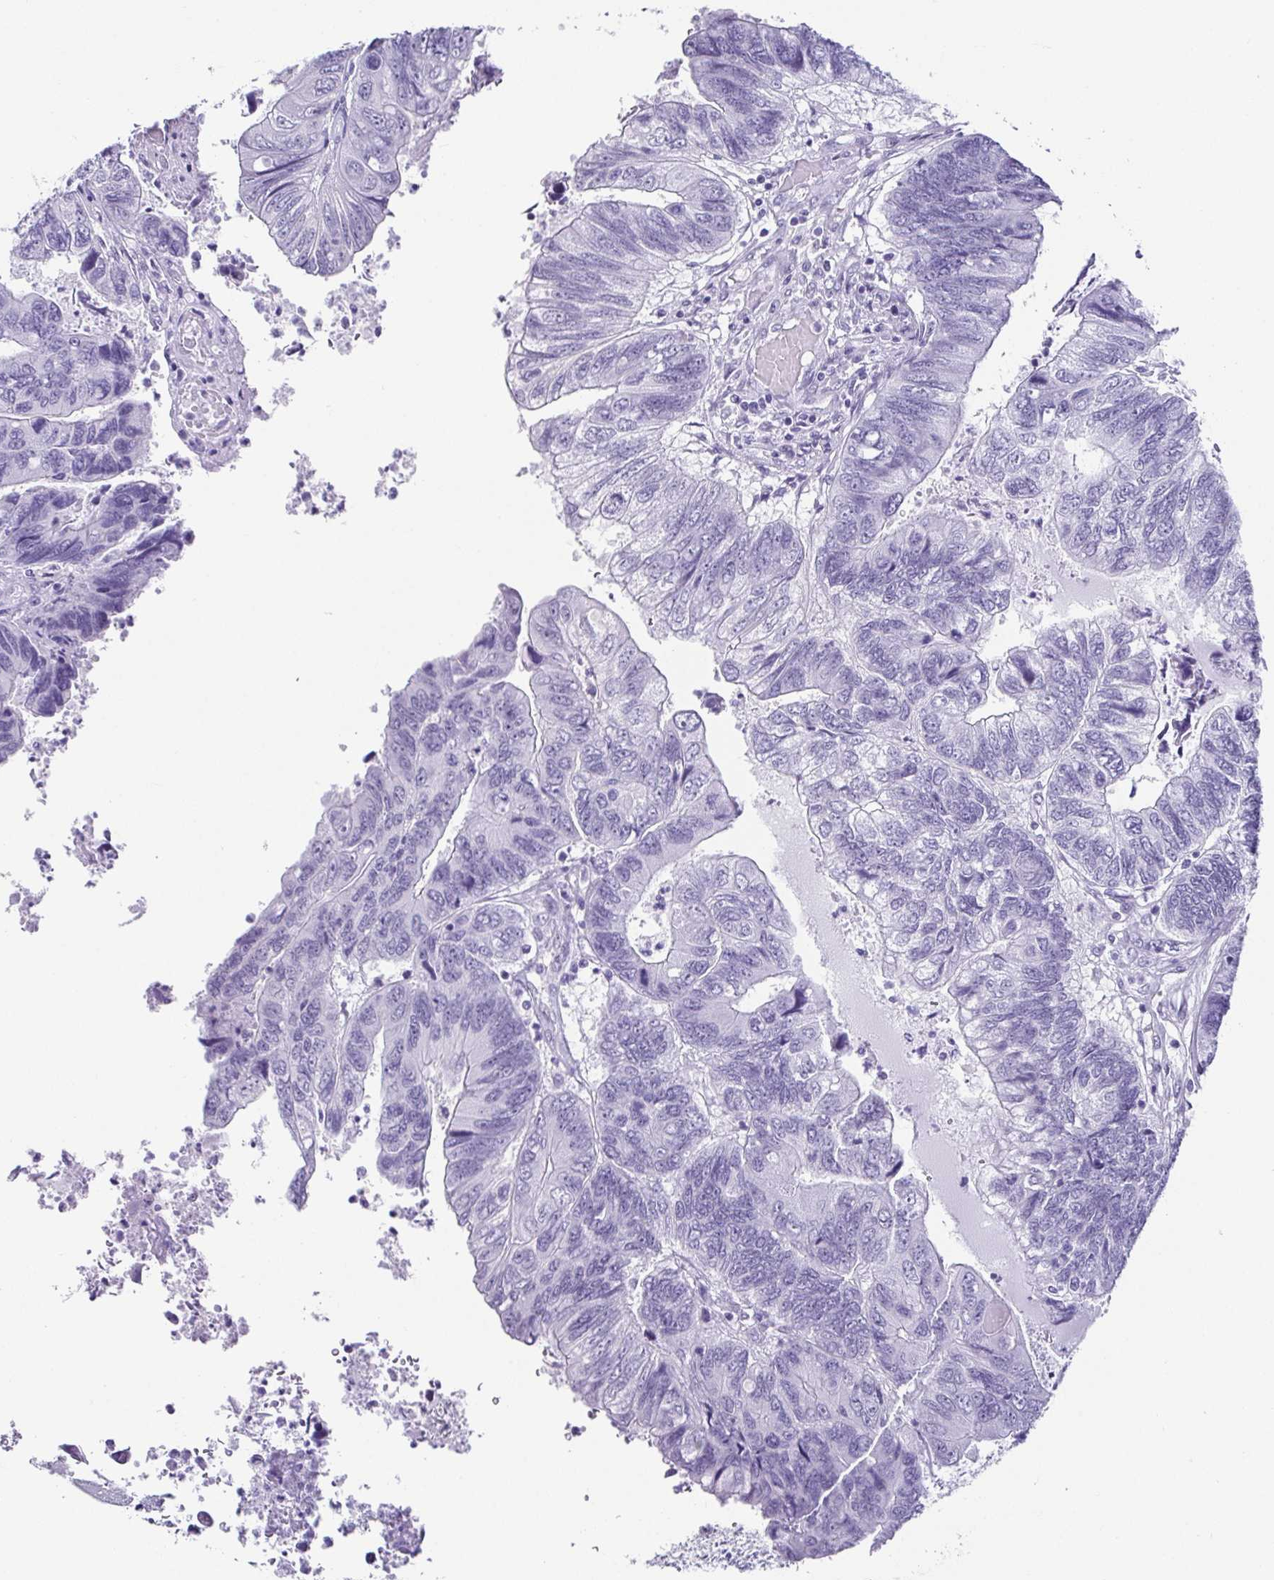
{"staining": {"intensity": "negative", "quantity": "none", "location": "none"}, "tissue": "colorectal cancer", "cell_type": "Tumor cells", "image_type": "cancer", "snomed": [{"axis": "morphology", "description": "Adenocarcinoma, NOS"}, {"axis": "topography", "description": "Colon"}], "caption": "IHC photomicrograph of neoplastic tissue: human colorectal cancer stained with DAB demonstrates no significant protein staining in tumor cells.", "gene": "ESX1", "patient": {"sex": "female", "age": 67}}